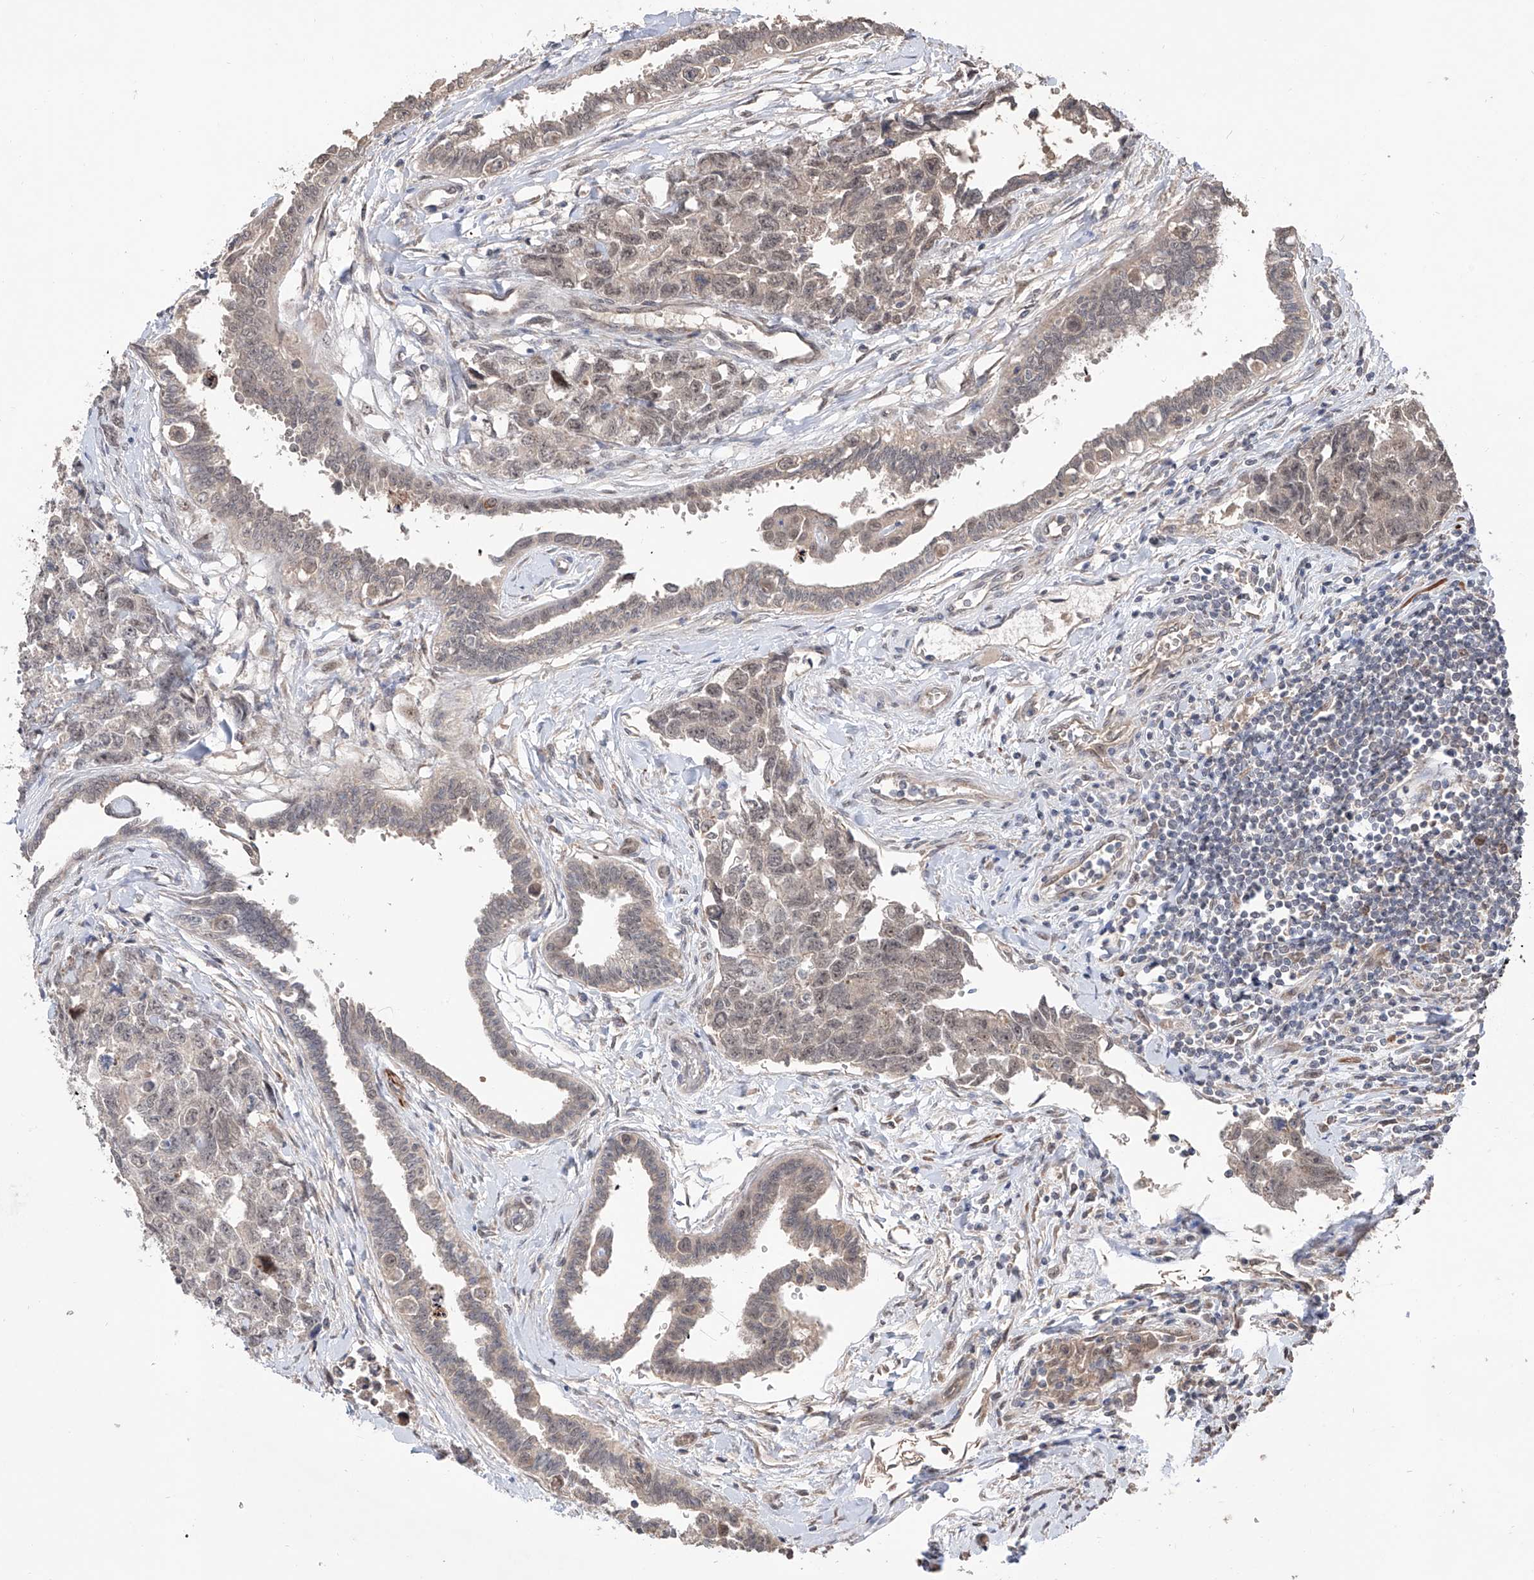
{"staining": {"intensity": "weak", "quantity": "<25%", "location": "nuclear"}, "tissue": "testis cancer", "cell_type": "Tumor cells", "image_type": "cancer", "snomed": [{"axis": "morphology", "description": "Carcinoma, Embryonal, NOS"}, {"axis": "topography", "description": "Testis"}], "caption": "Tumor cells show no significant protein staining in embryonal carcinoma (testis). (Brightfield microscopy of DAB (3,3'-diaminobenzidine) IHC at high magnification).", "gene": "FAM135A", "patient": {"sex": "male", "age": 31}}